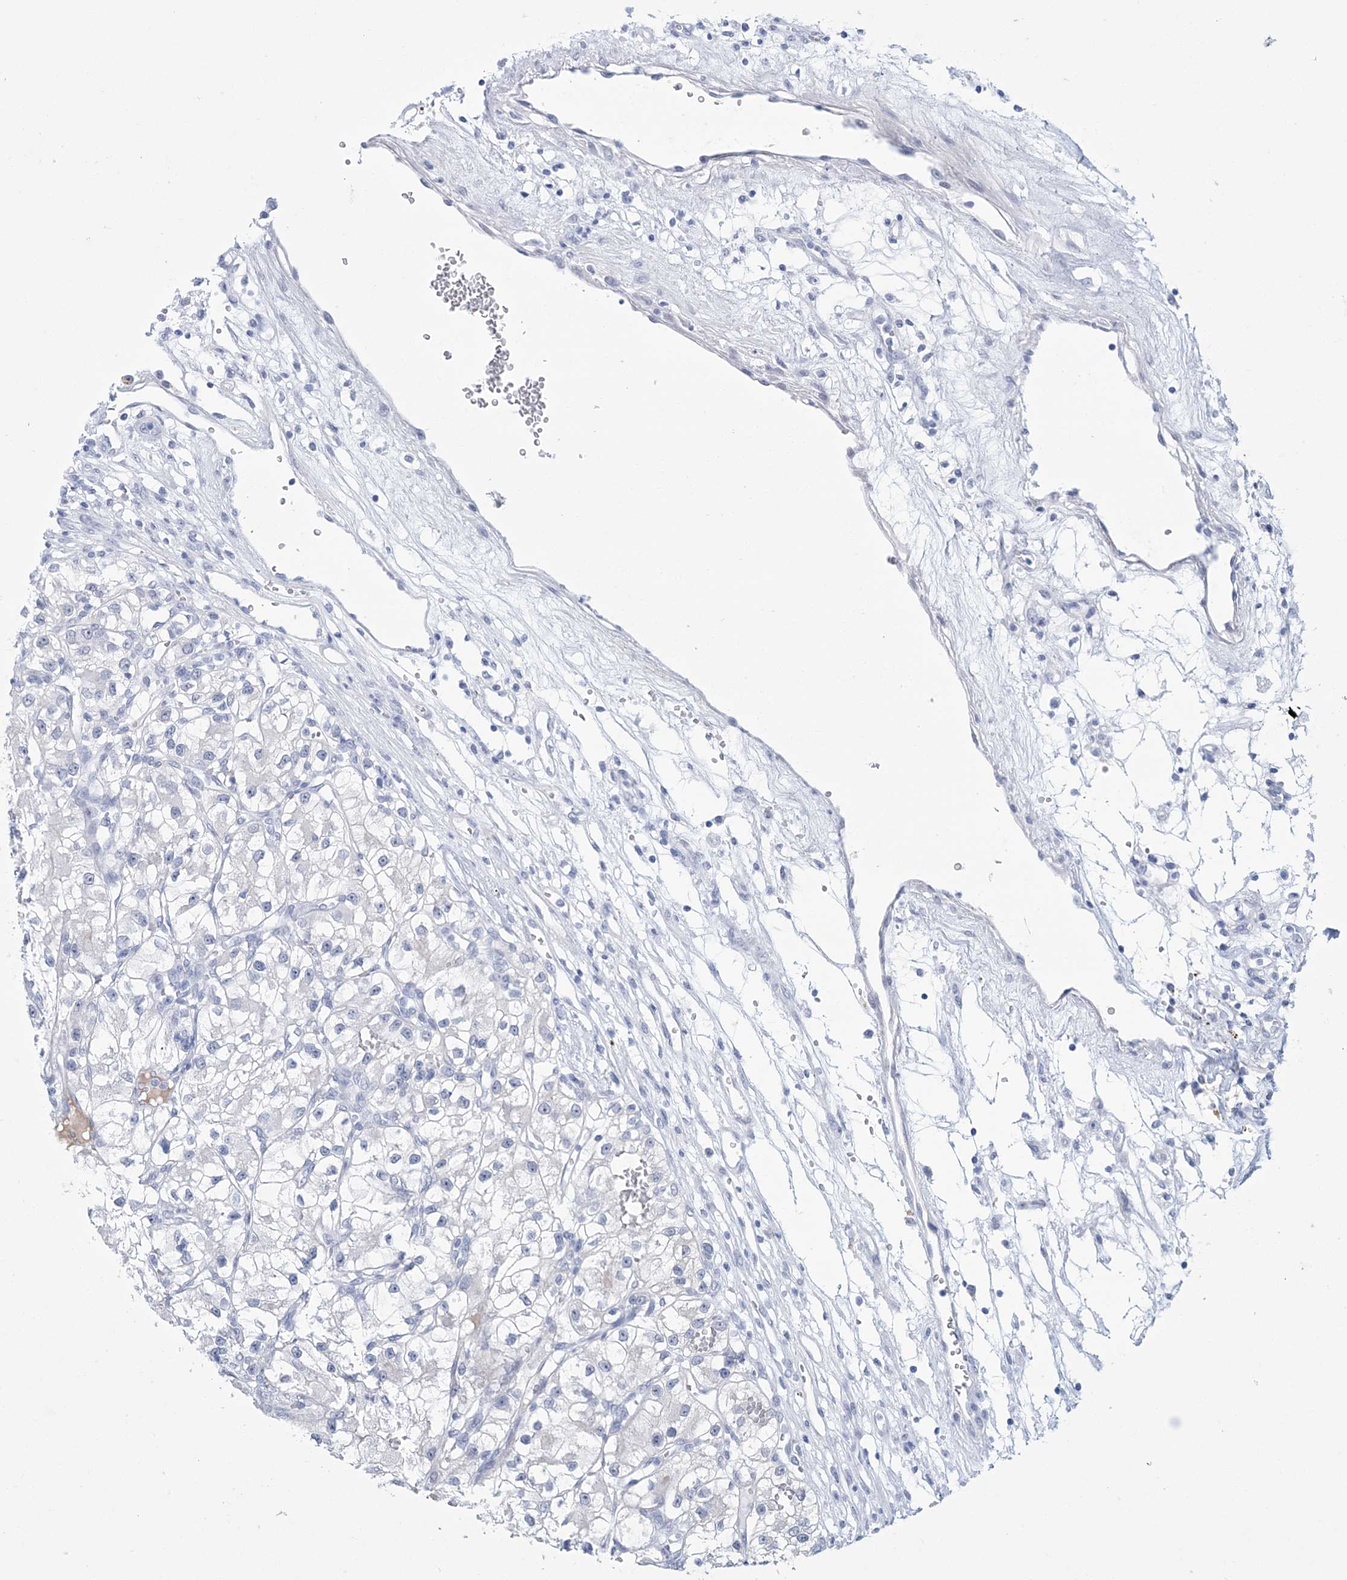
{"staining": {"intensity": "negative", "quantity": "none", "location": "none"}, "tissue": "renal cancer", "cell_type": "Tumor cells", "image_type": "cancer", "snomed": [{"axis": "morphology", "description": "Adenocarcinoma, NOS"}, {"axis": "topography", "description": "Kidney"}], "caption": "The histopathology image reveals no staining of tumor cells in renal adenocarcinoma.", "gene": "DPCD", "patient": {"sex": "female", "age": 57}}